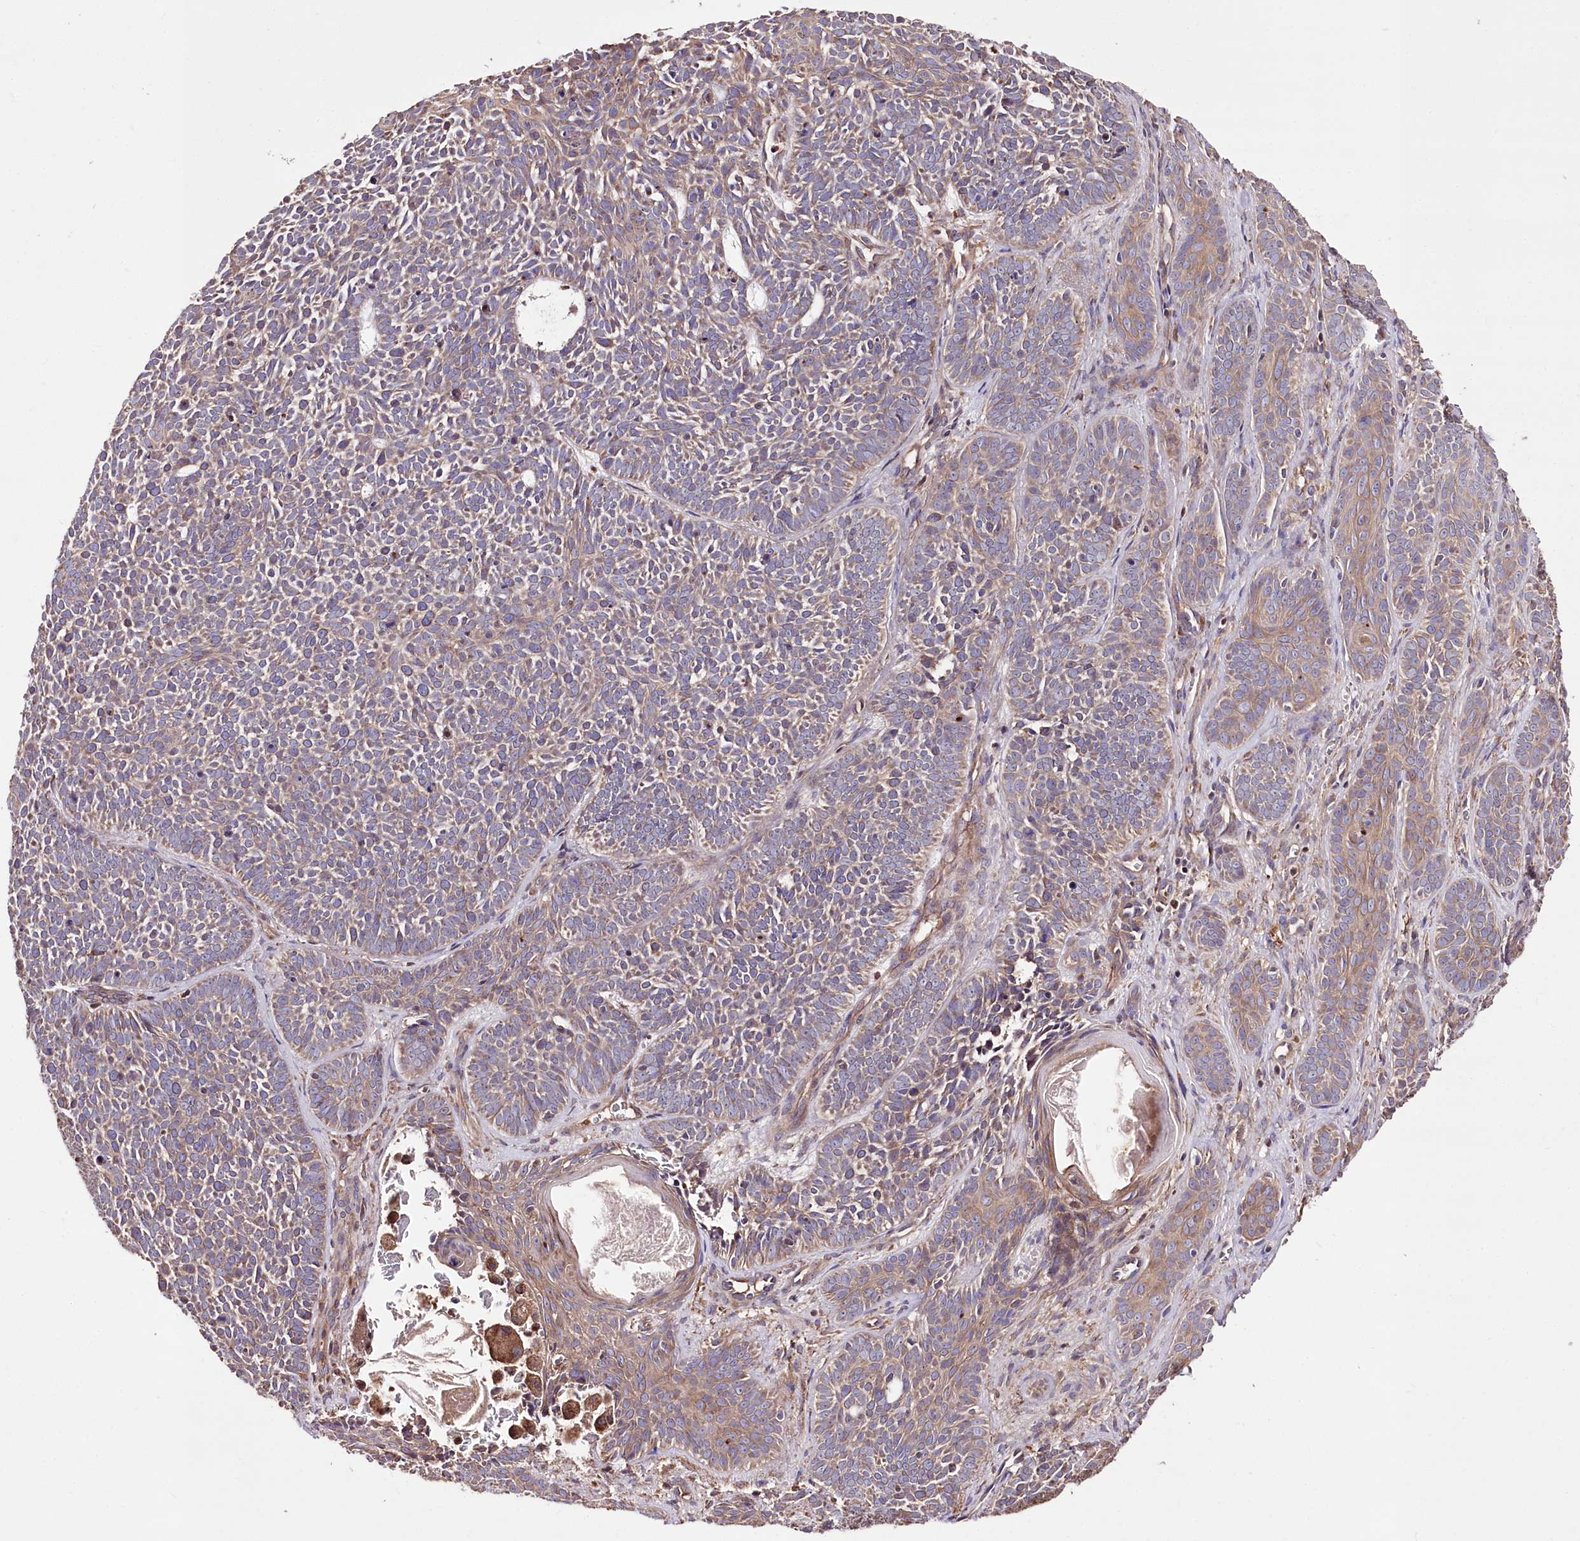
{"staining": {"intensity": "moderate", "quantity": ">75%", "location": "cytoplasmic/membranous"}, "tissue": "skin cancer", "cell_type": "Tumor cells", "image_type": "cancer", "snomed": [{"axis": "morphology", "description": "Basal cell carcinoma"}, {"axis": "topography", "description": "Skin"}], "caption": "Immunohistochemistry histopathology image of neoplastic tissue: human skin cancer stained using immunohistochemistry demonstrates medium levels of moderate protein expression localized specifically in the cytoplasmic/membranous of tumor cells, appearing as a cytoplasmic/membranous brown color.", "gene": "WWC1", "patient": {"sex": "male", "age": 85}}